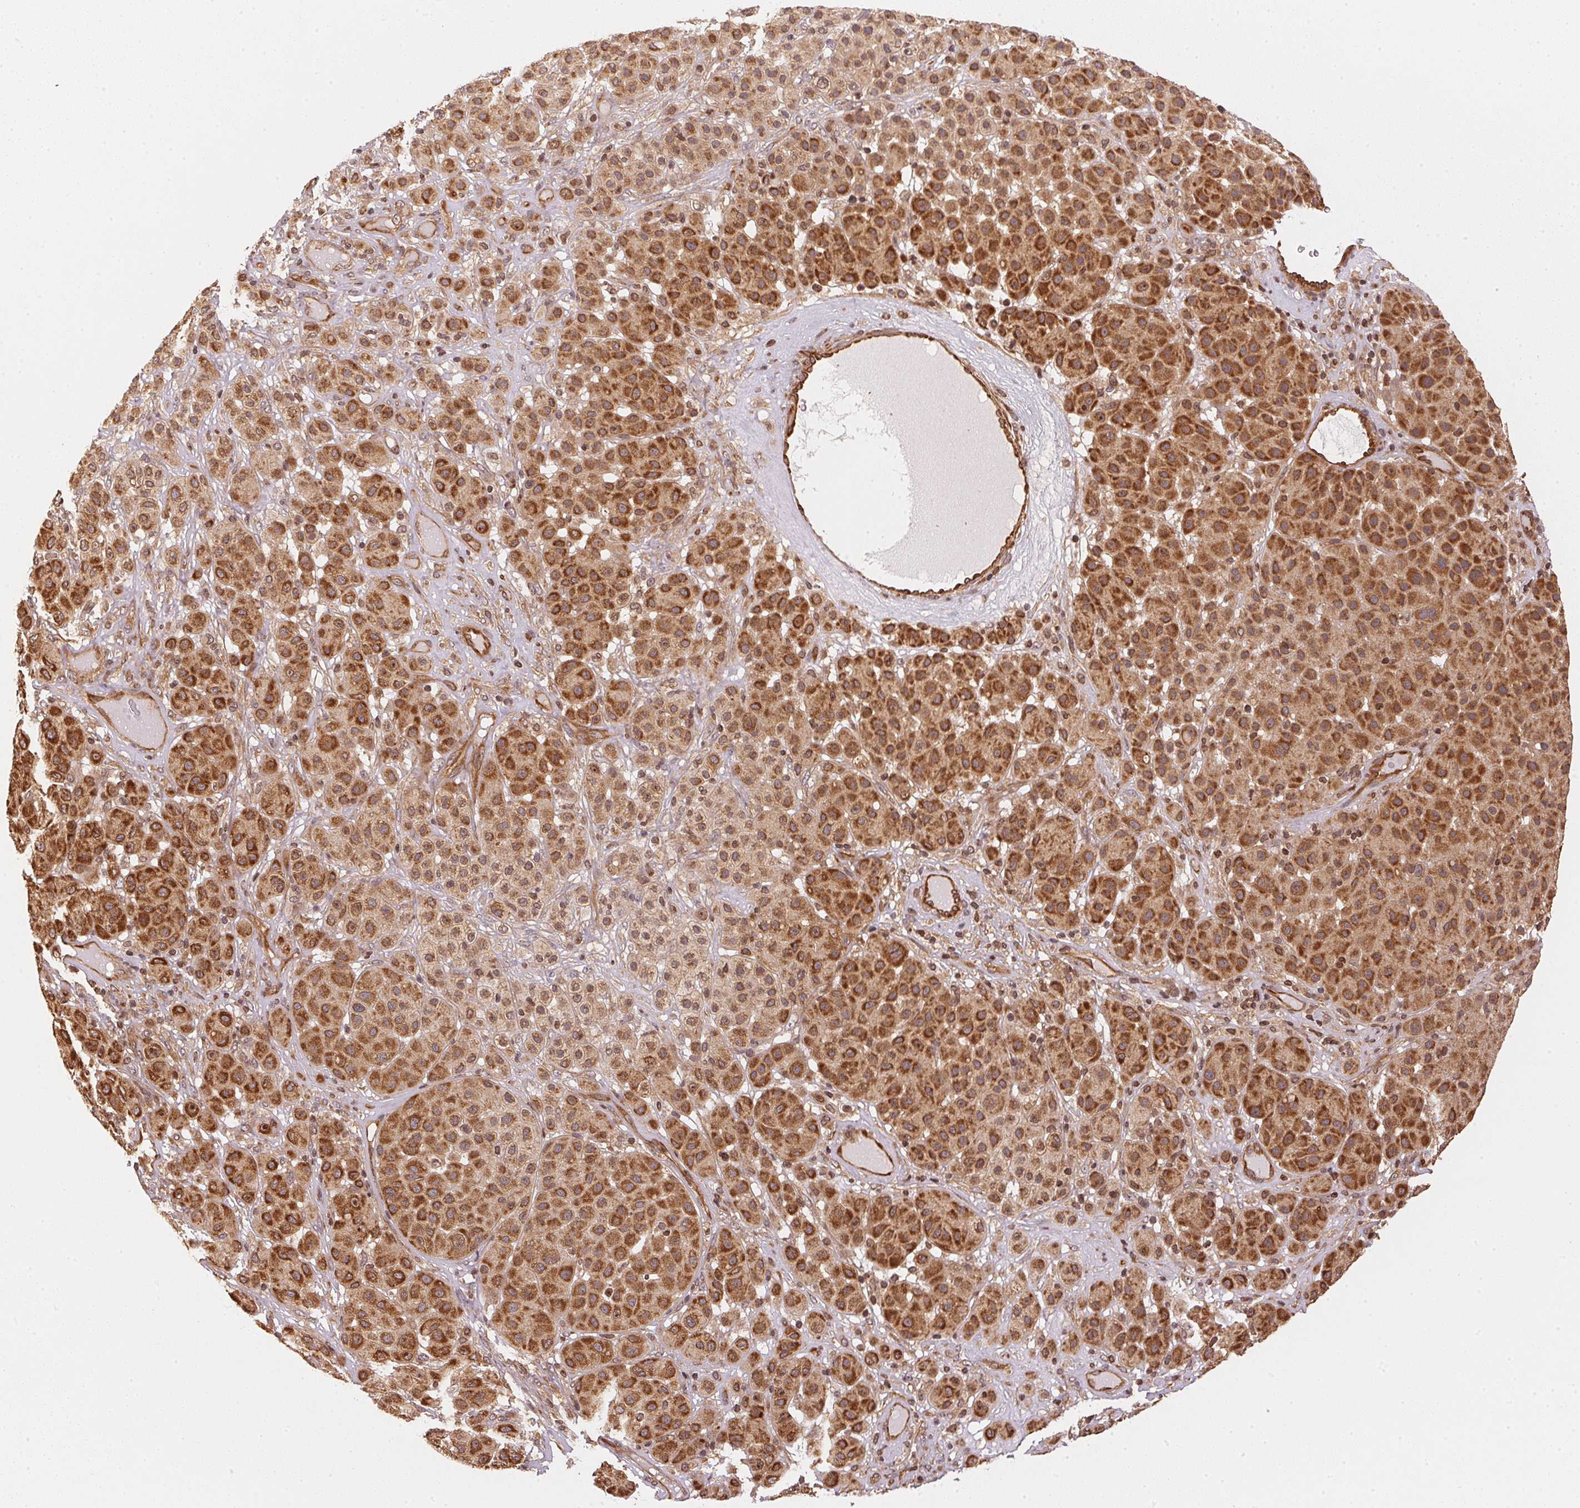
{"staining": {"intensity": "strong", "quantity": ">75%", "location": "cytoplasmic/membranous"}, "tissue": "melanoma", "cell_type": "Tumor cells", "image_type": "cancer", "snomed": [{"axis": "morphology", "description": "Malignant melanoma, Metastatic site"}, {"axis": "topography", "description": "Smooth muscle"}], "caption": "Malignant melanoma (metastatic site) tissue reveals strong cytoplasmic/membranous positivity in approximately >75% of tumor cells", "gene": "STRN4", "patient": {"sex": "male", "age": 41}}